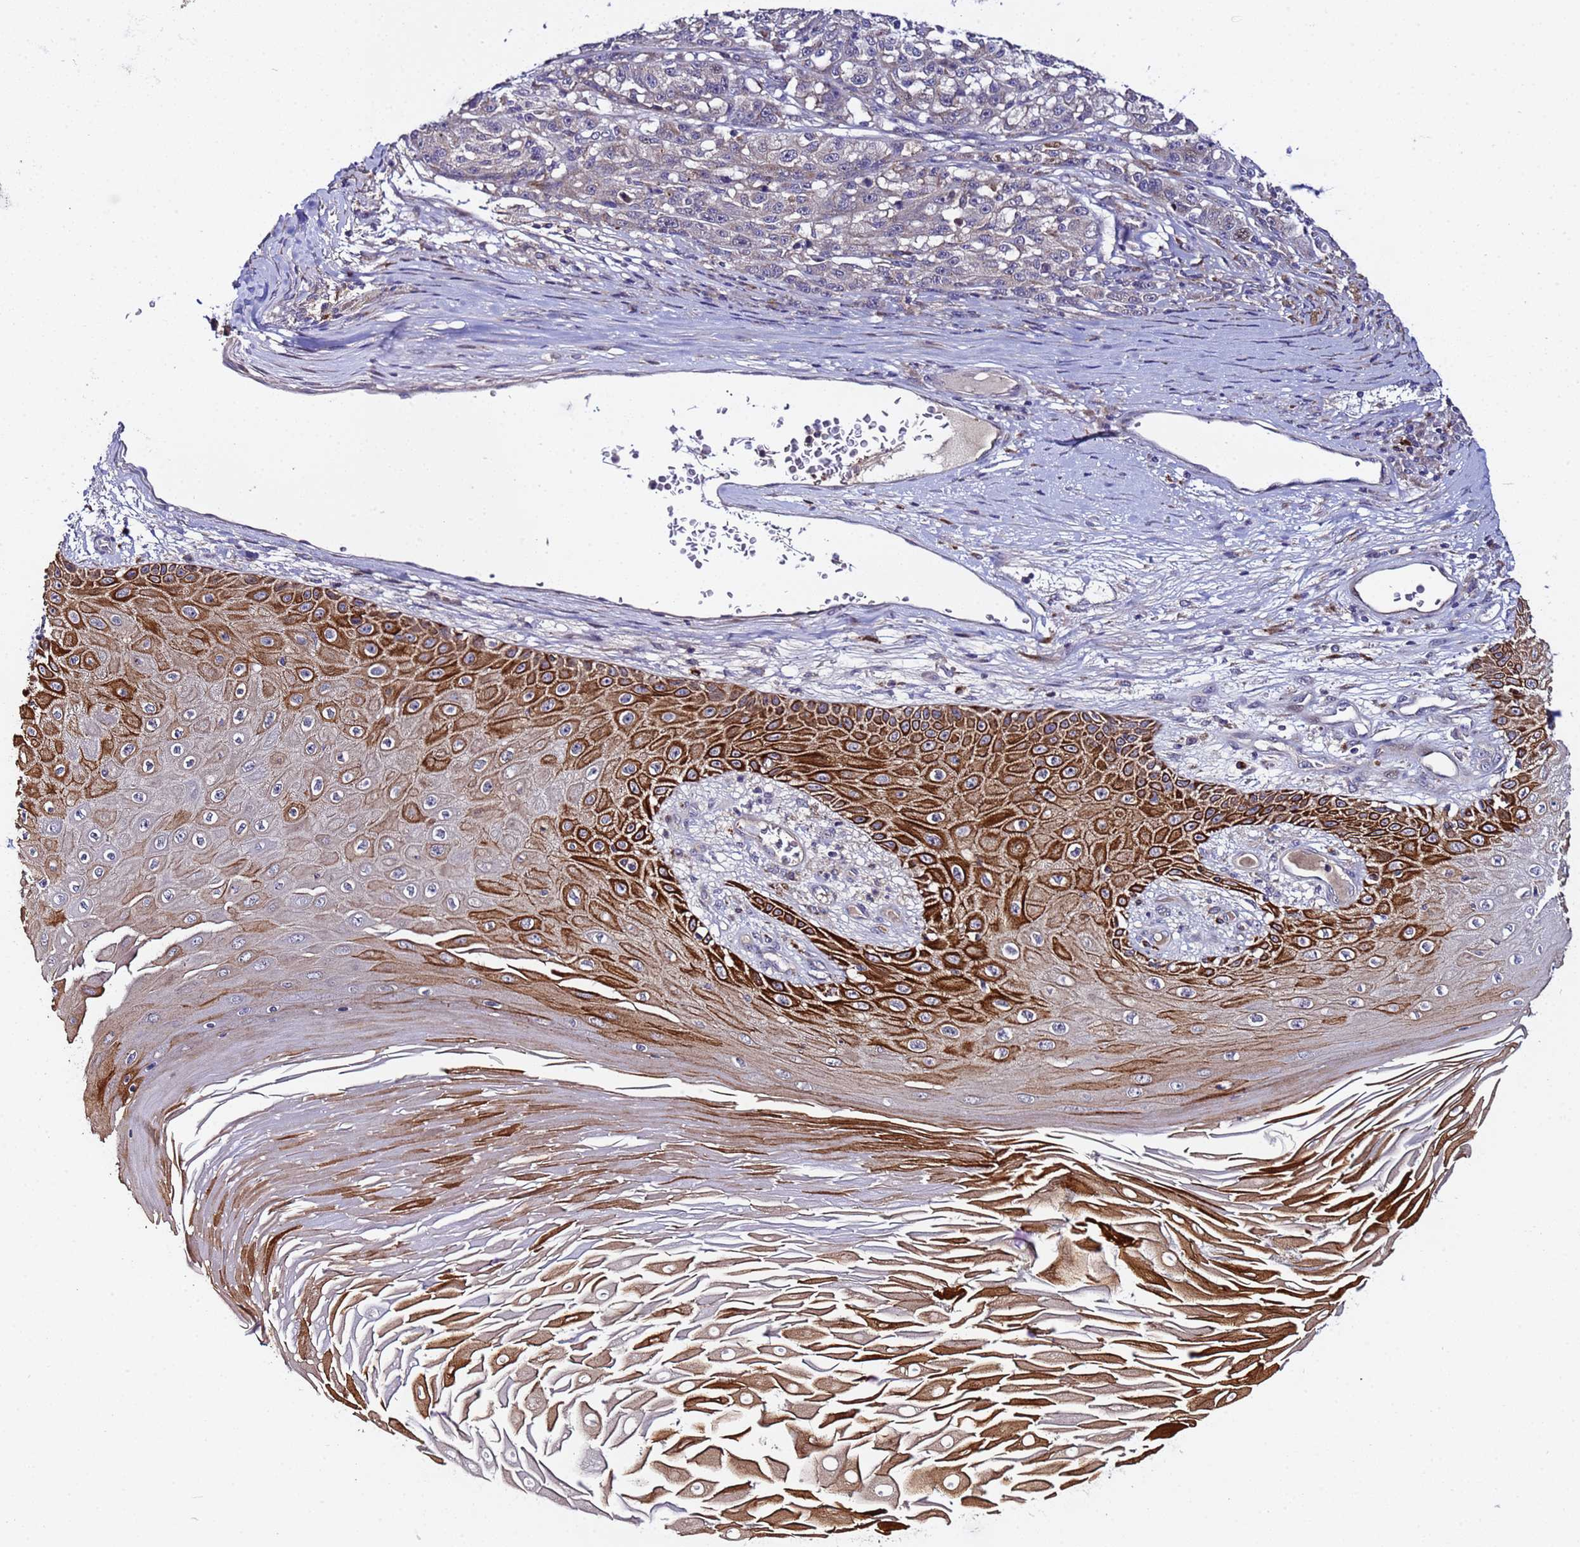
{"staining": {"intensity": "negative", "quantity": "none", "location": "none"}, "tissue": "melanoma", "cell_type": "Tumor cells", "image_type": "cancer", "snomed": [{"axis": "morphology", "description": "Malignant melanoma, NOS"}, {"axis": "topography", "description": "Skin"}], "caption": "Malignant melanoma was stained to show a protein in brown. There is no significant staining in tumor cells.", "gene": "PLXDC2", "patient": {"sex": "male", "age": 53}}